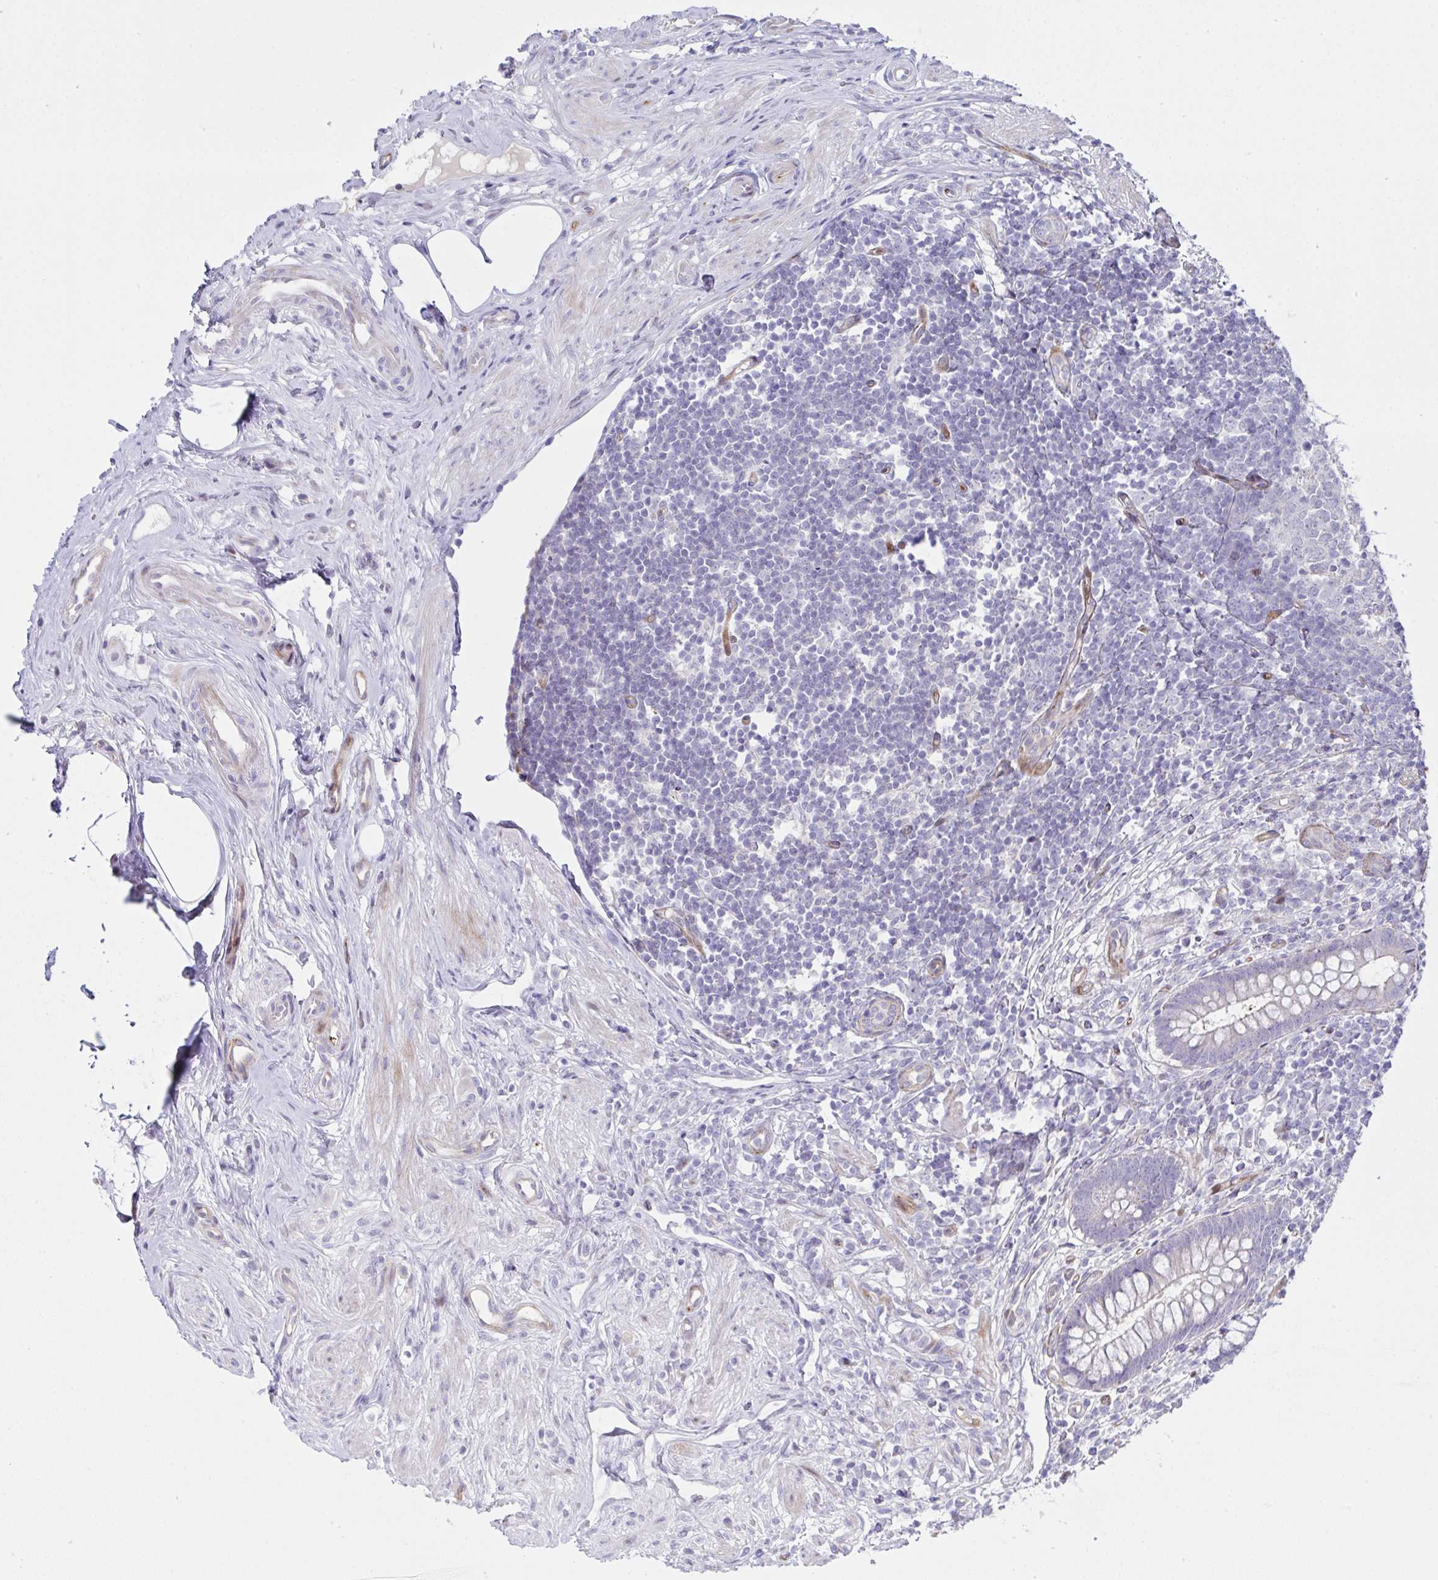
{"staining": {"intensity": "strong", "quantity": "25%-75%", "location": "cytoplasmic/membranous"}, "tissue": "appendix", "cell_type": "Glandular cells", "image_type": "normal", "snomed": [{"axis": "morphology", "description": "Normal tissue, NOS"}, {"axis": "topography", "description": "Appendix"}], "caption": "Appendix stained for a protein reveals strong cytoplasmic/membranous positivity in glandular cells. (Brightfield microscopy of DAB IHC at high magnification).", "gene": "ZNF713", "patient": {"sex": "female", "age": 56}}